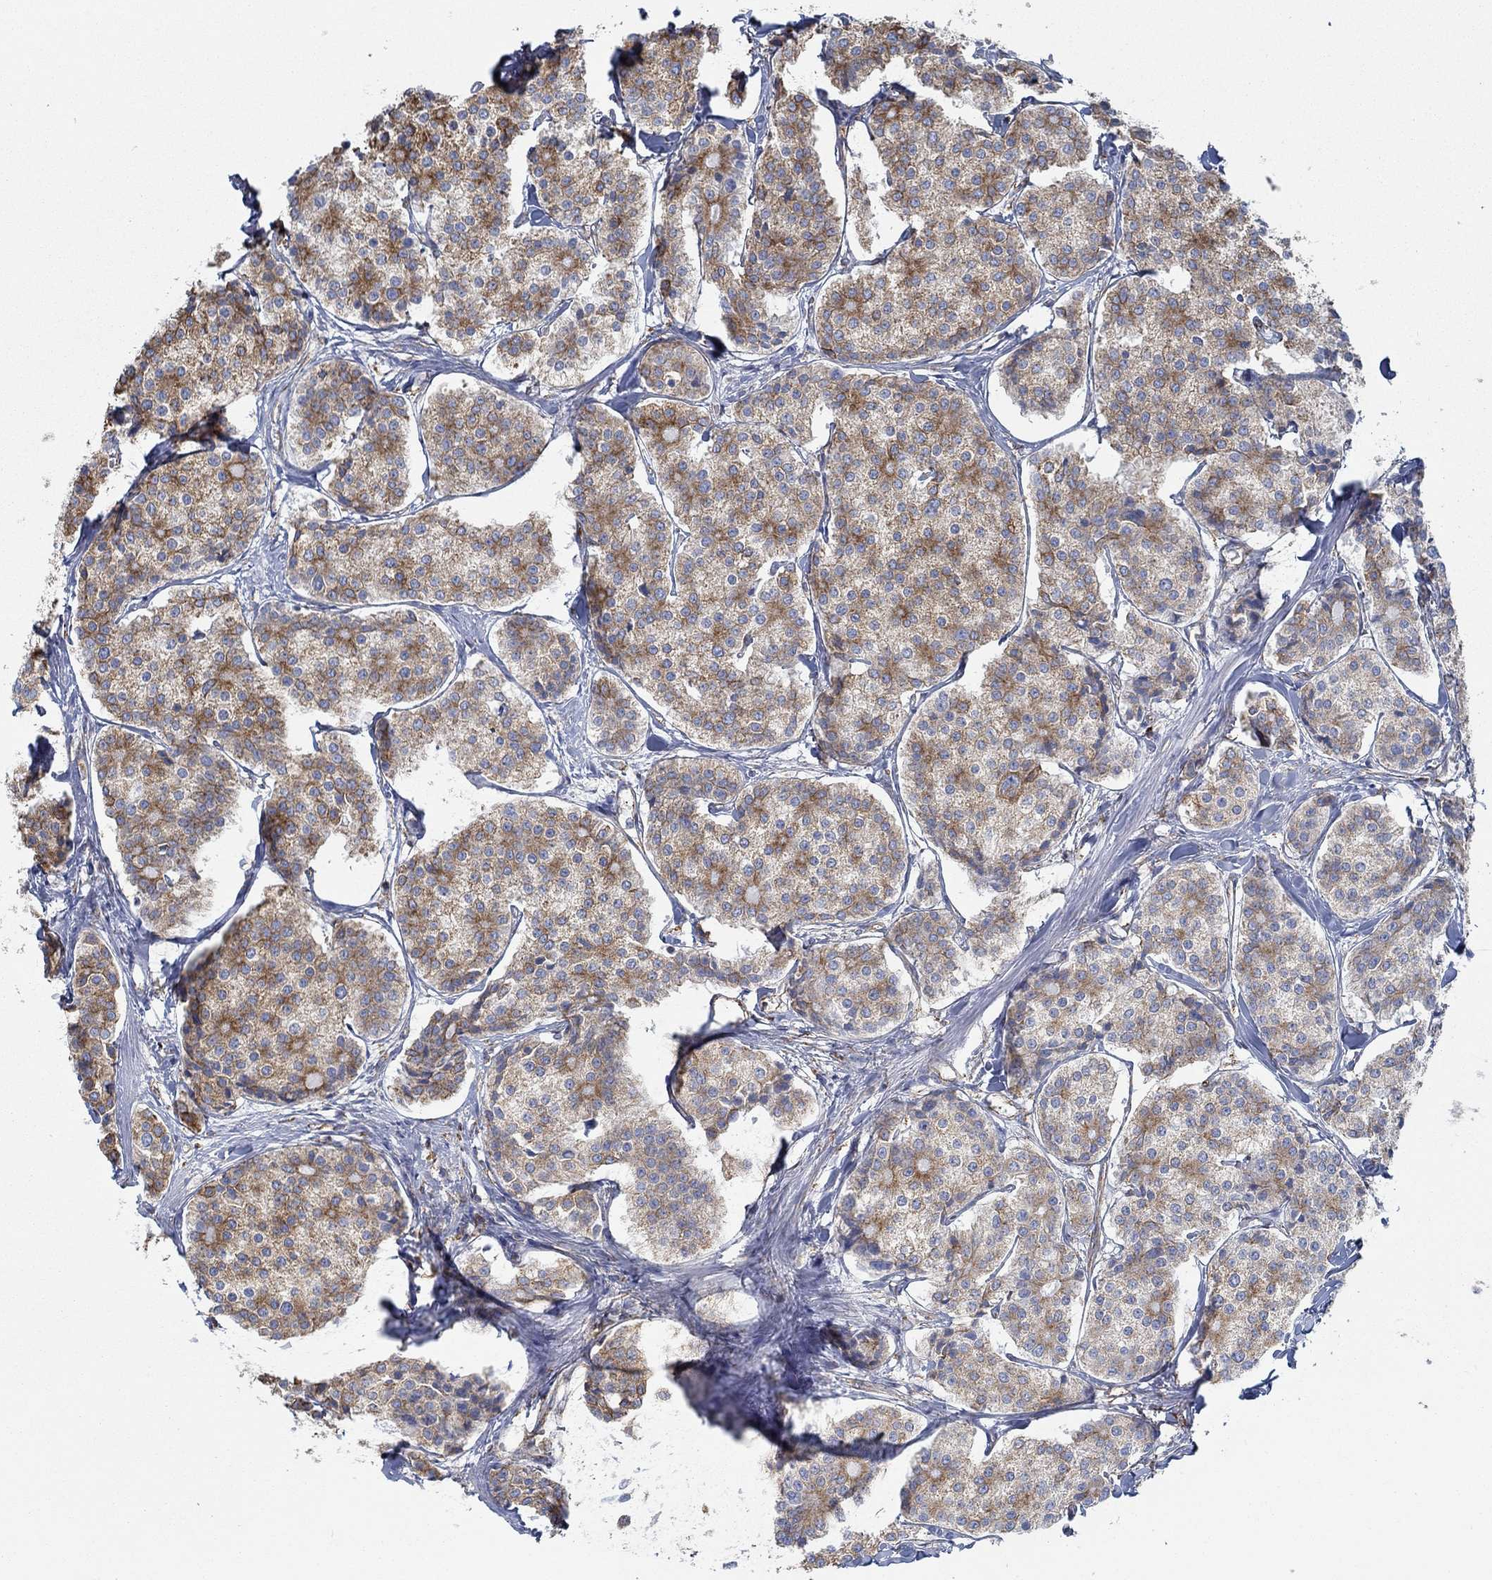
{"staining": {"intensity": "moderate", "quantity": "<25%", "location": "cytoplasmic/membranous"}, "tissue": "carcinoid", "cell_type": "Tumor cells", "image_type": "cancer", "snomed": [{"axis": "morphology", "description": "Carcinoid, malignant, NOS"}, {"axis": "topography", "description": "Small intestine"}], "caption": "IHC (DAB) staining of human carcinoid demonstrates moderate cytoplasmic/membranous protein expression in approximately <25% of tumor cells.", "gene": "STC2", "patient": {"sex": "female", "age": 65}}